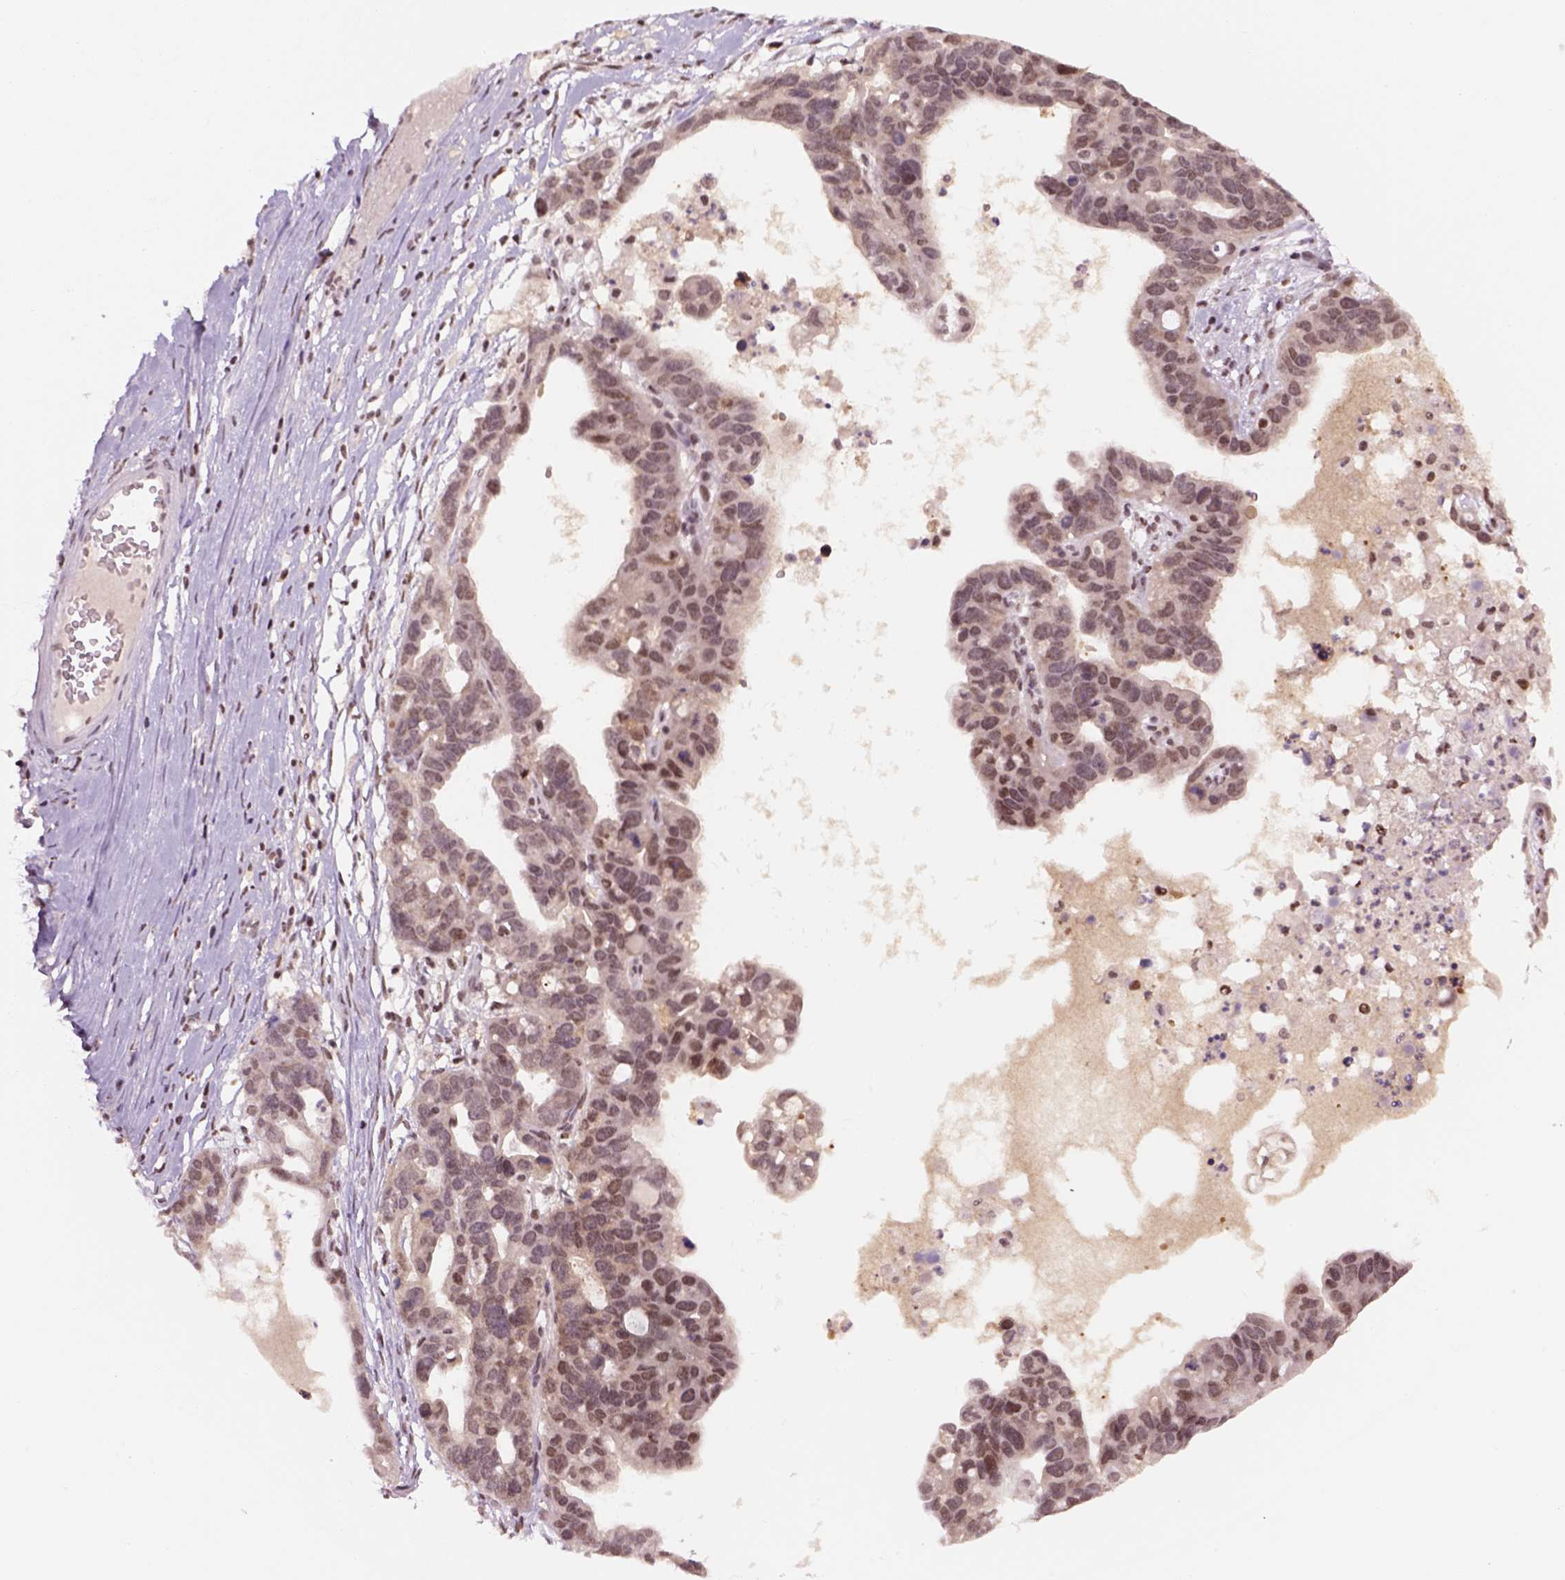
{"staining": {"intensity": "moderate", "quantity": "25%-75%", "location": "nuclear"}, "tissue": "ovarian cancer", "cell_type": "Tumor cells", "image_type": "cancer", "snomed": [{"axis": "morphology", "description": "Cystadenocarcinoma, serous, NOS"}, {"axis": "topography", "description": "Ovary"}], "caption": "IHC staining of ovarian serous cystadenocarcinoma, which displays medium levels of moderate nuclear positivity in approximately 25%-75% of tumor cells indicating moderate nuclear protein staining. The staining was performed using DAB (3,3'-diaminobenzidine) (brown) for protein detection and nuclei were counterstained in hematoxylin (blue).", "gene": "GOT1", "patient": {"sex": "female", "age": 69}}